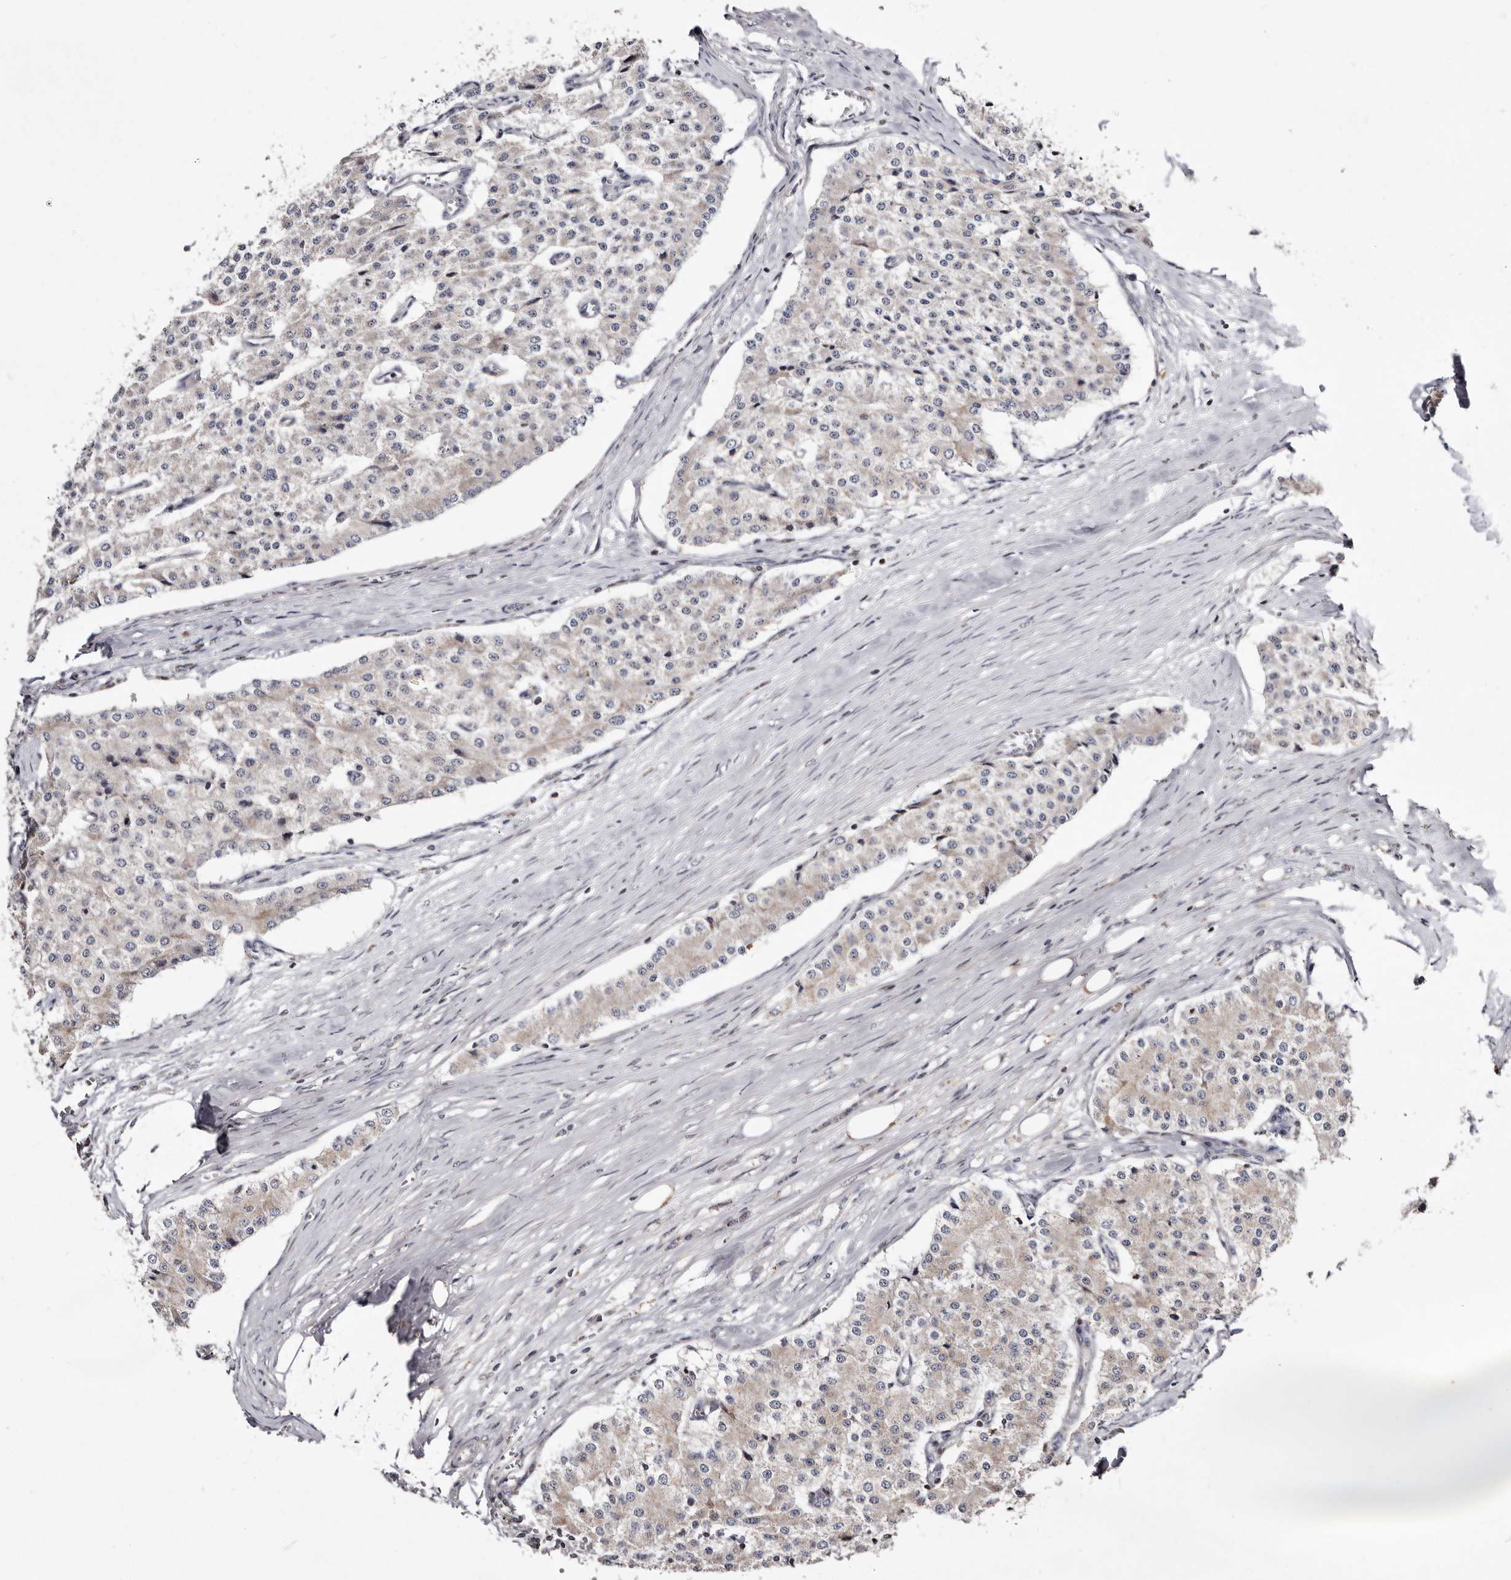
{"staining": {"intensity": "weak", "quantity": "<25%", "location": "cytoplasmic/membranous"}, "tissue": "carcinoid", "cell_type": "Tumor cells", "image_type": "cancer", "snomed": [{"axis": "morphology", "description": "Carcinoid, malignant, NOS"}, {"axis": "topography", "description": "Colon"}], "caption": "IHC image of carcinoid stained for a protein (brown), which exhibits no expression in tumor cells.", "gene": "TIMM17B", "patient": {"sex": "female", "age": 52}}